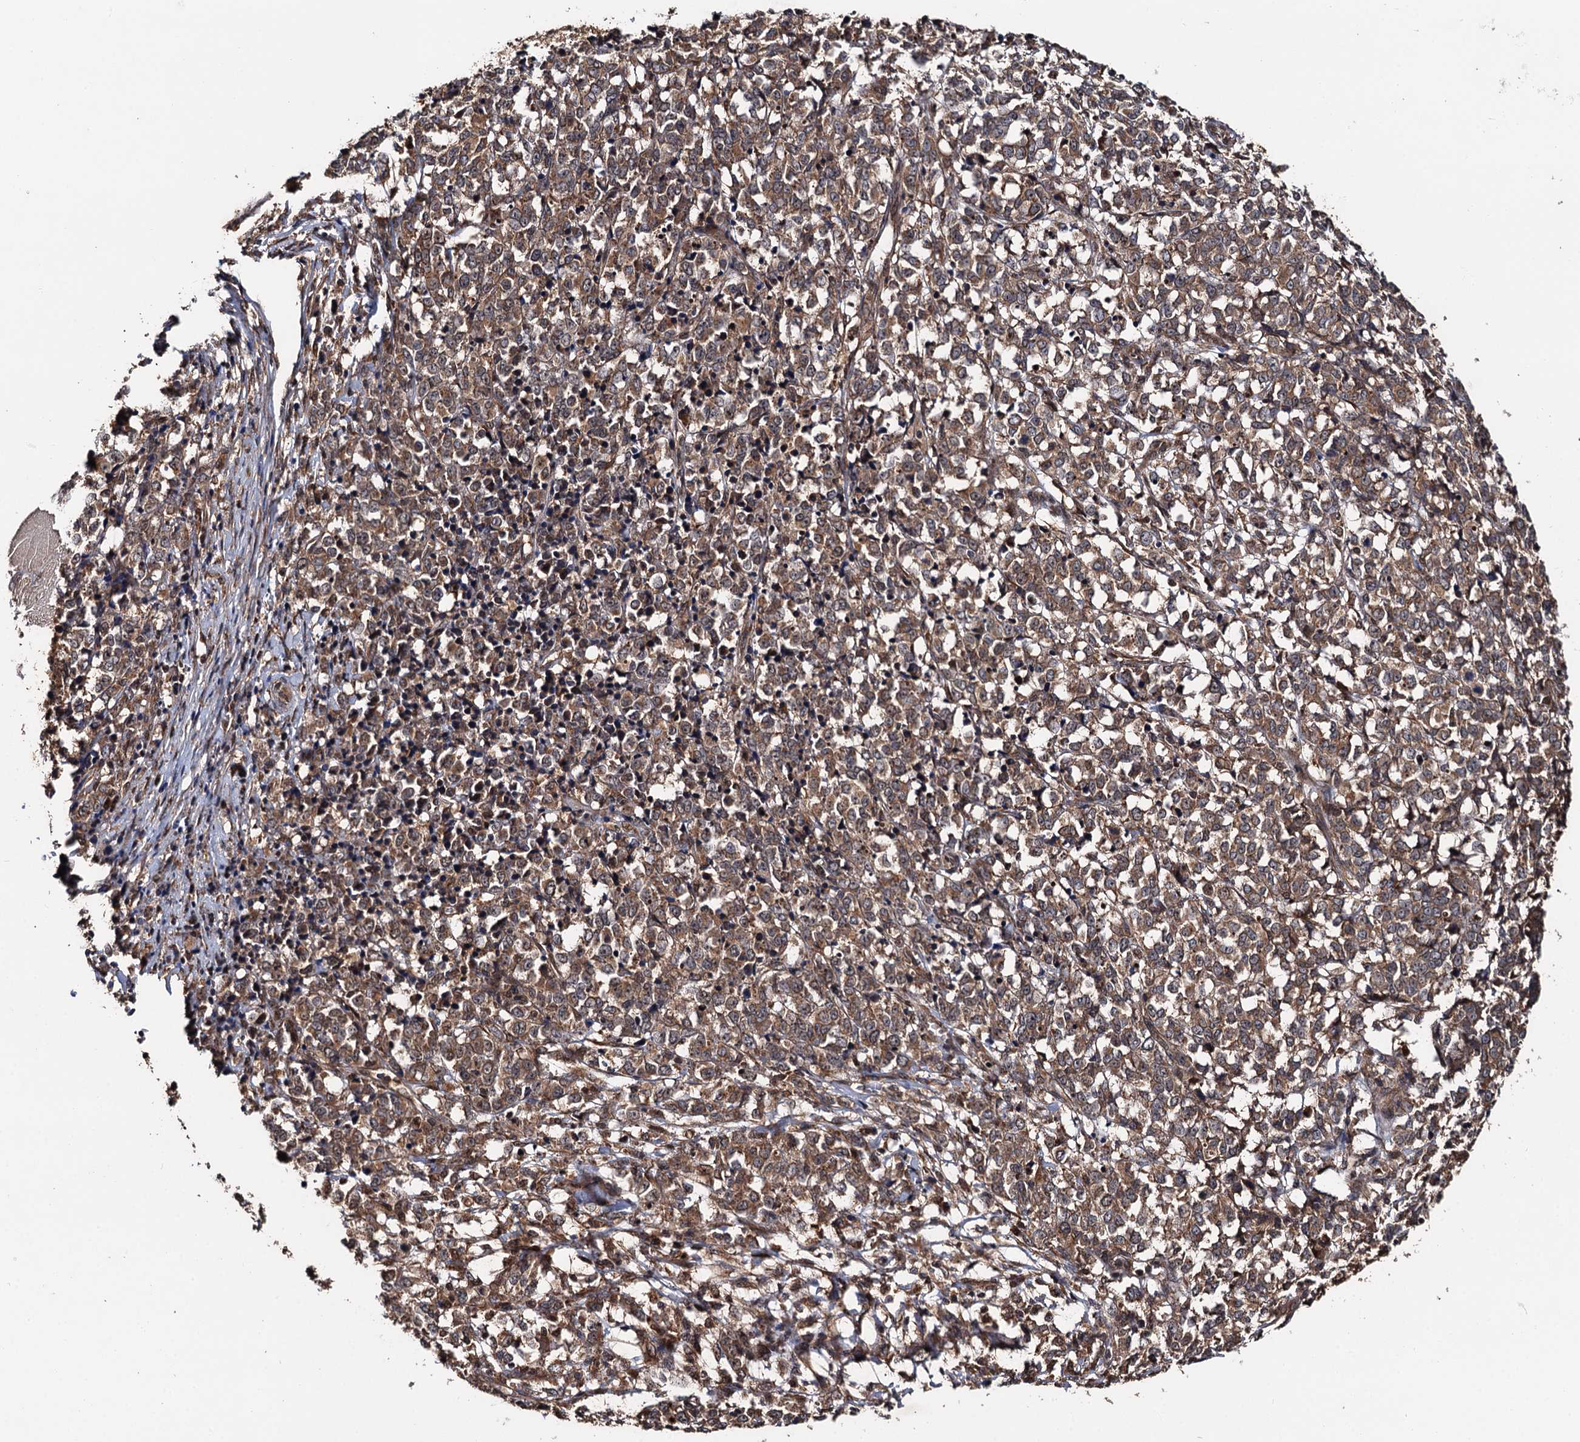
{"staining": {"intensity": "moderate", "quantity": ">75%", "location": "cytoplasmic/membranous"}, "tissue": "melanoma", "cell_type": "Tumor cells", "image_type": "cancer", "snomed": [{"axis": "morphology", "description": "Malignant melanoma, NOS"}, {"axis": "topography", "description": "Skin"}], "caption": "DAB immunohistochemical staining of melanoma displays moderate cytoplasmic/membranous protein expression in about >75% of tumor cells.", "gene": "MIER2", "patient": {"sex": "female", "age": 72}}